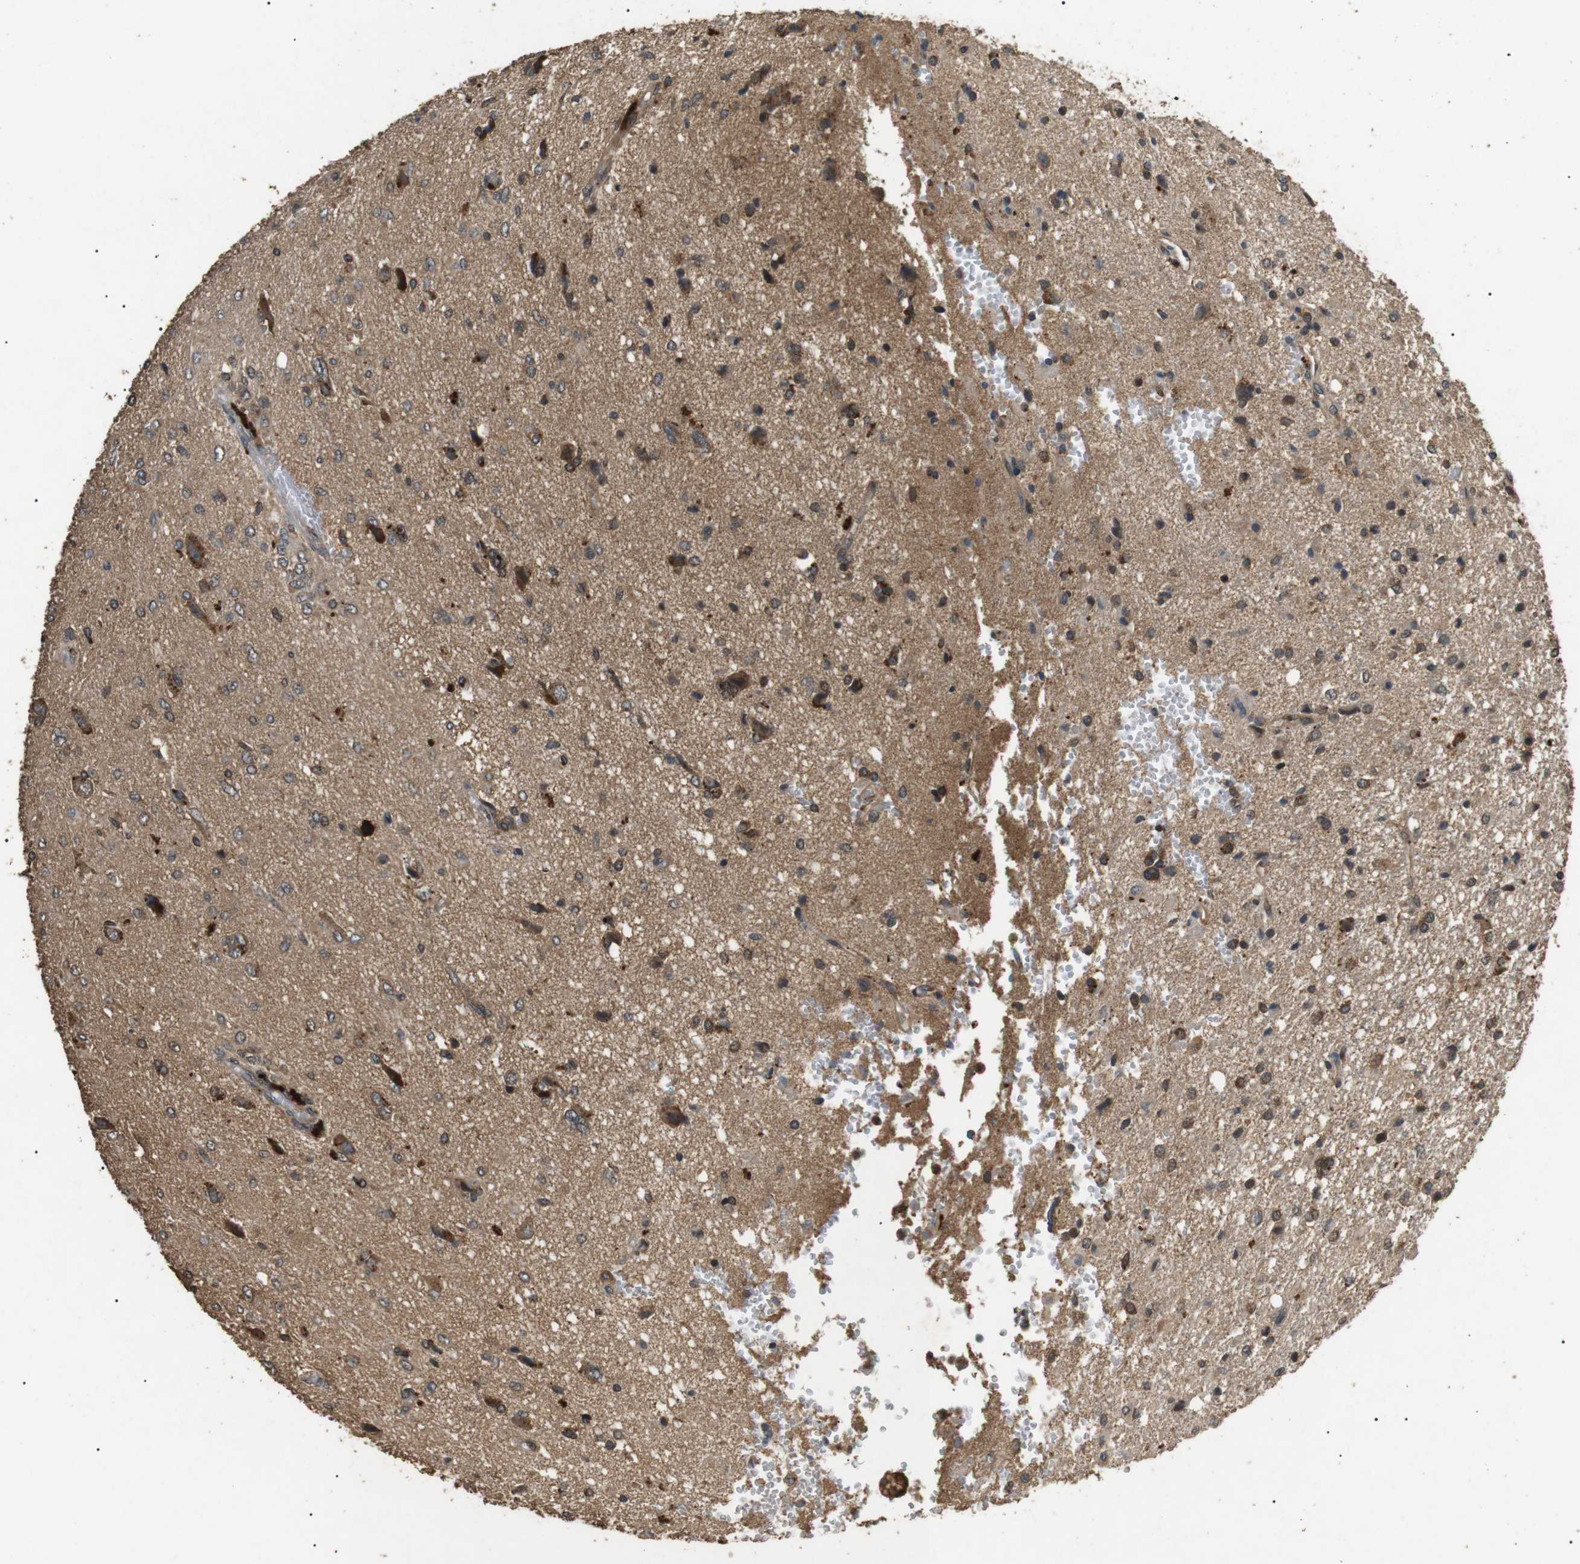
{"staining": {"intensity": "moderate", "quantity": ">75%", "location": "cytoplasmic/membranous"}, "tissue": "glioma", "cell_type": "Tumor cells", "image_type": "cancer", "snomed": [{"axis": "morphology", "description": "Glioma, malignant, High grade"}, {"axis": "topography", "description": "Brain"}], "caption": "Malignant high-grade glioma stained with a brown dye demonstrates moderate cytoplasmic/membranous positive expression in approximately >75% of tumor cells.", "gene": "TBC1D15", "patient": {"sex": "female", "age": 59}}